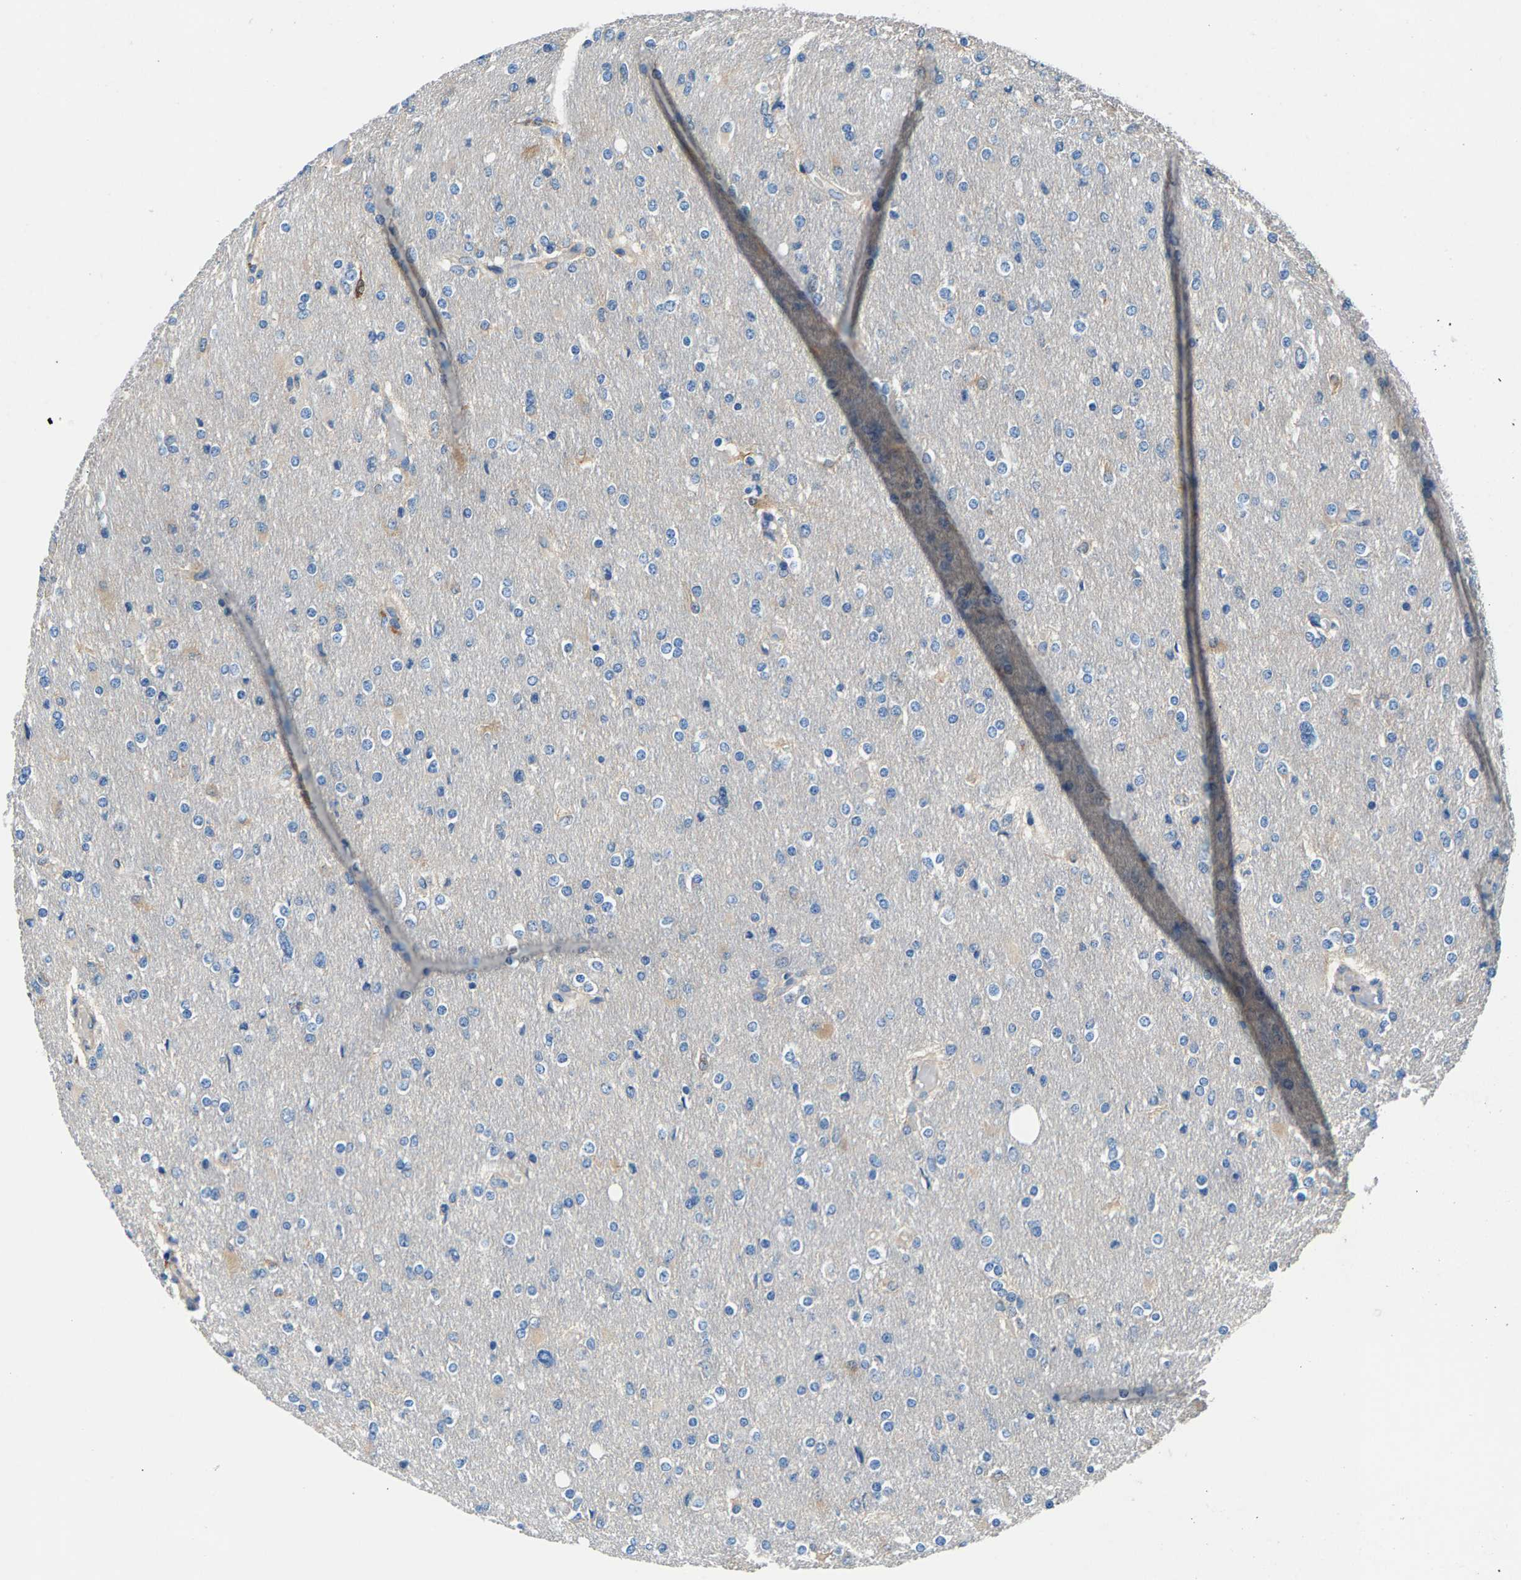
{"staining": {"intensity": "negative", "quantity": "none", "location": "none"}, "tissue": "glioma", "cell_type": "Tumor cells", "image_type": "cancer", "snomed": [{"axis": "morphology", "description": "Glioma, malignant, High grade"}, {"axis": "topography", "description": "Cerebral cortex"}], "caption": "Tumor cells are negative for protein expression in human glioma. The staining was performed using DAB to visualize the protein expression in brown, while the nuclei were stained in blue with hematoxylin (Magnification: 20x).", "gene": "CDRT4", "patient": {"sex": "female", "age": 36}}